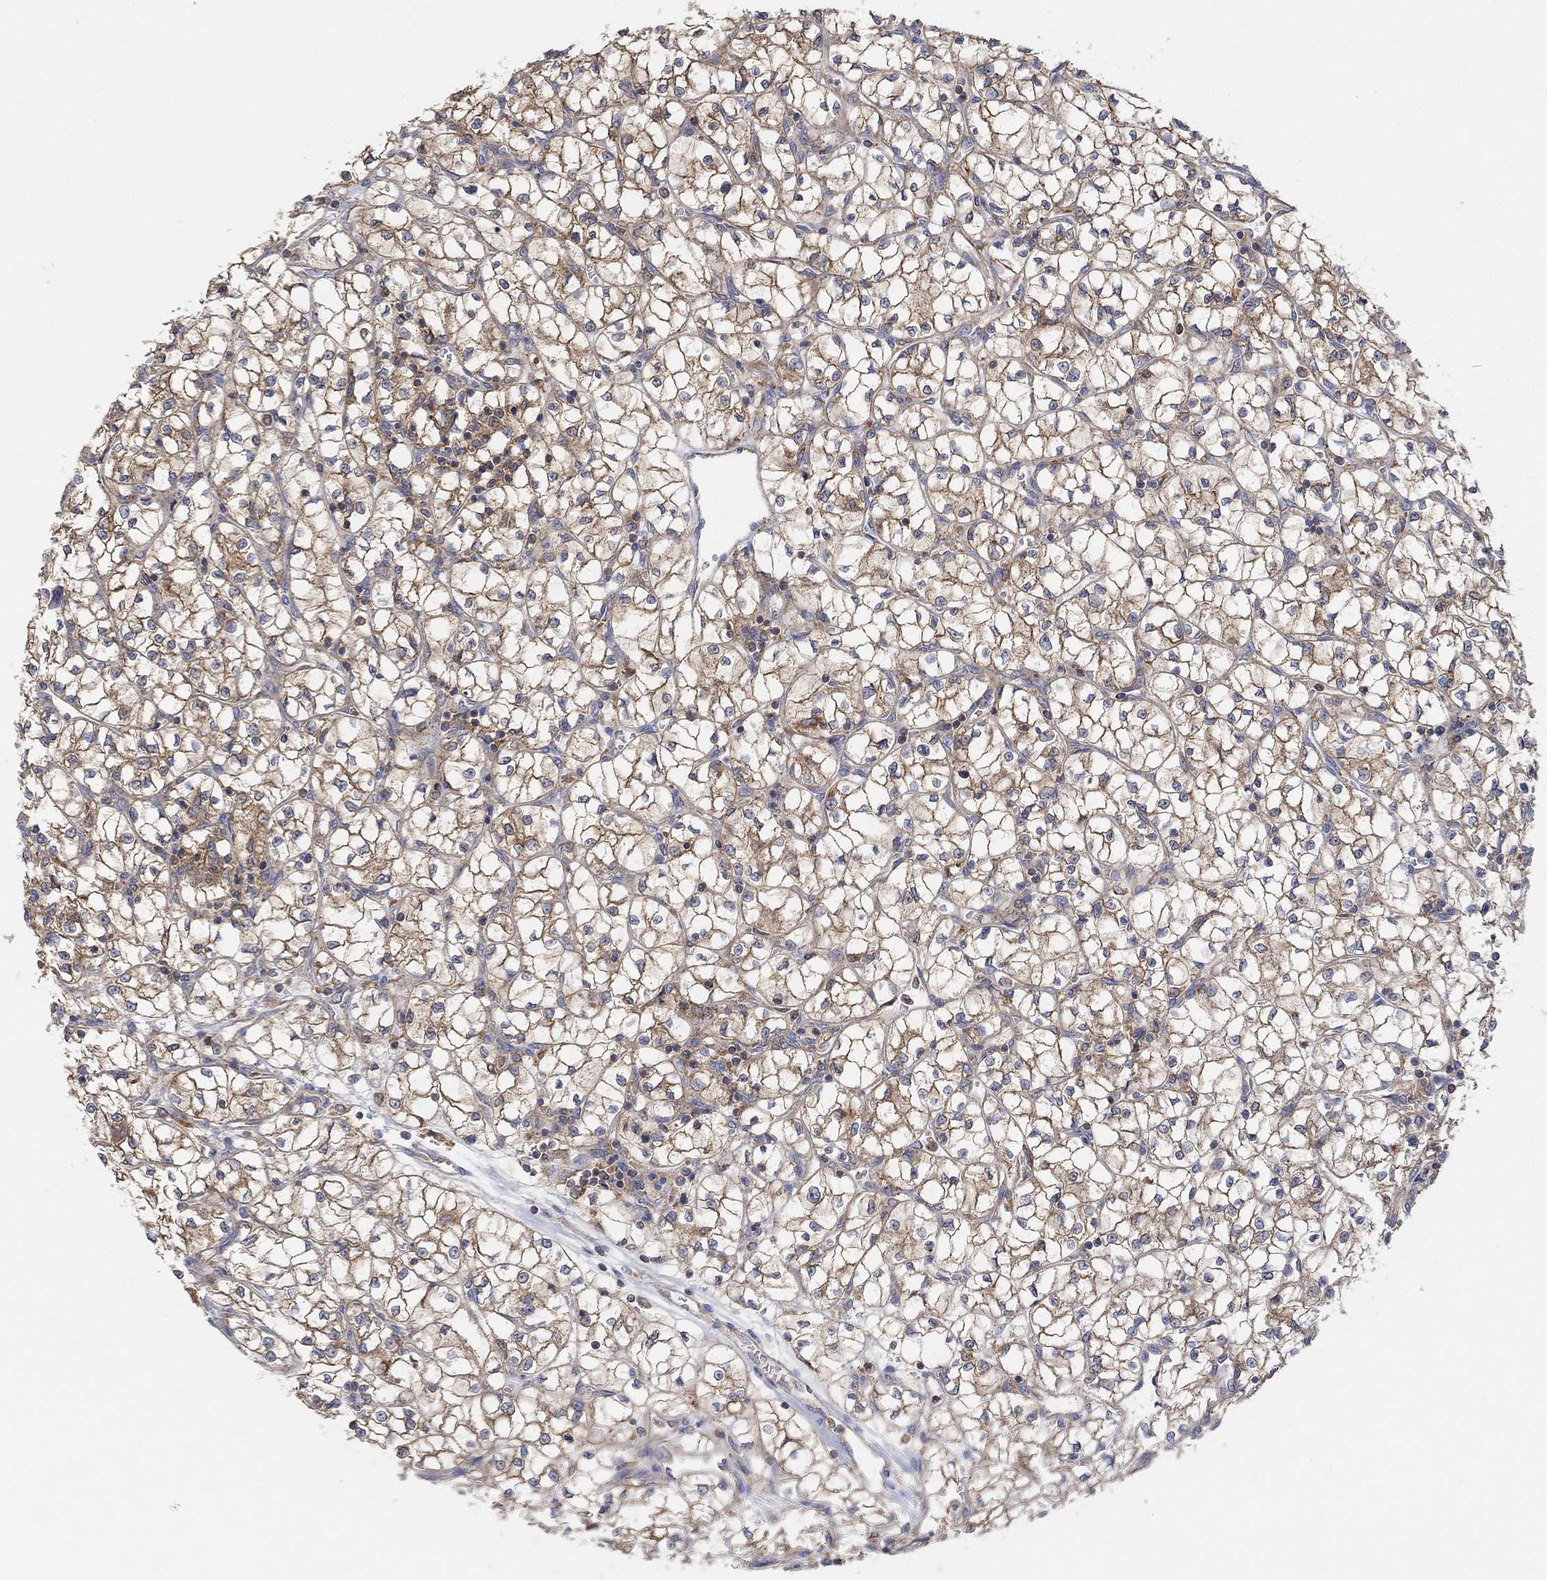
{"staining": {"intensity": "moderate", "quantity": ">75%", "location": "cytoplasmic/membranous"}, "tissue": "renal cancer", "cell_type": "Tumor cells", "image_type": "cancer", "snomed": [{"axis": "morphology", "description": "Adenocarcinoma, NOS"}, {"axis": "topography", "description": "Kidney"}], "caption": "Protein staining reveals moderate cytoplasmic/membranous expression in about >75% of tumor cells in renal adenocarcinoma.", "gene": "BLOC1S3", "patient": {"sex": "female", "age": 64}}